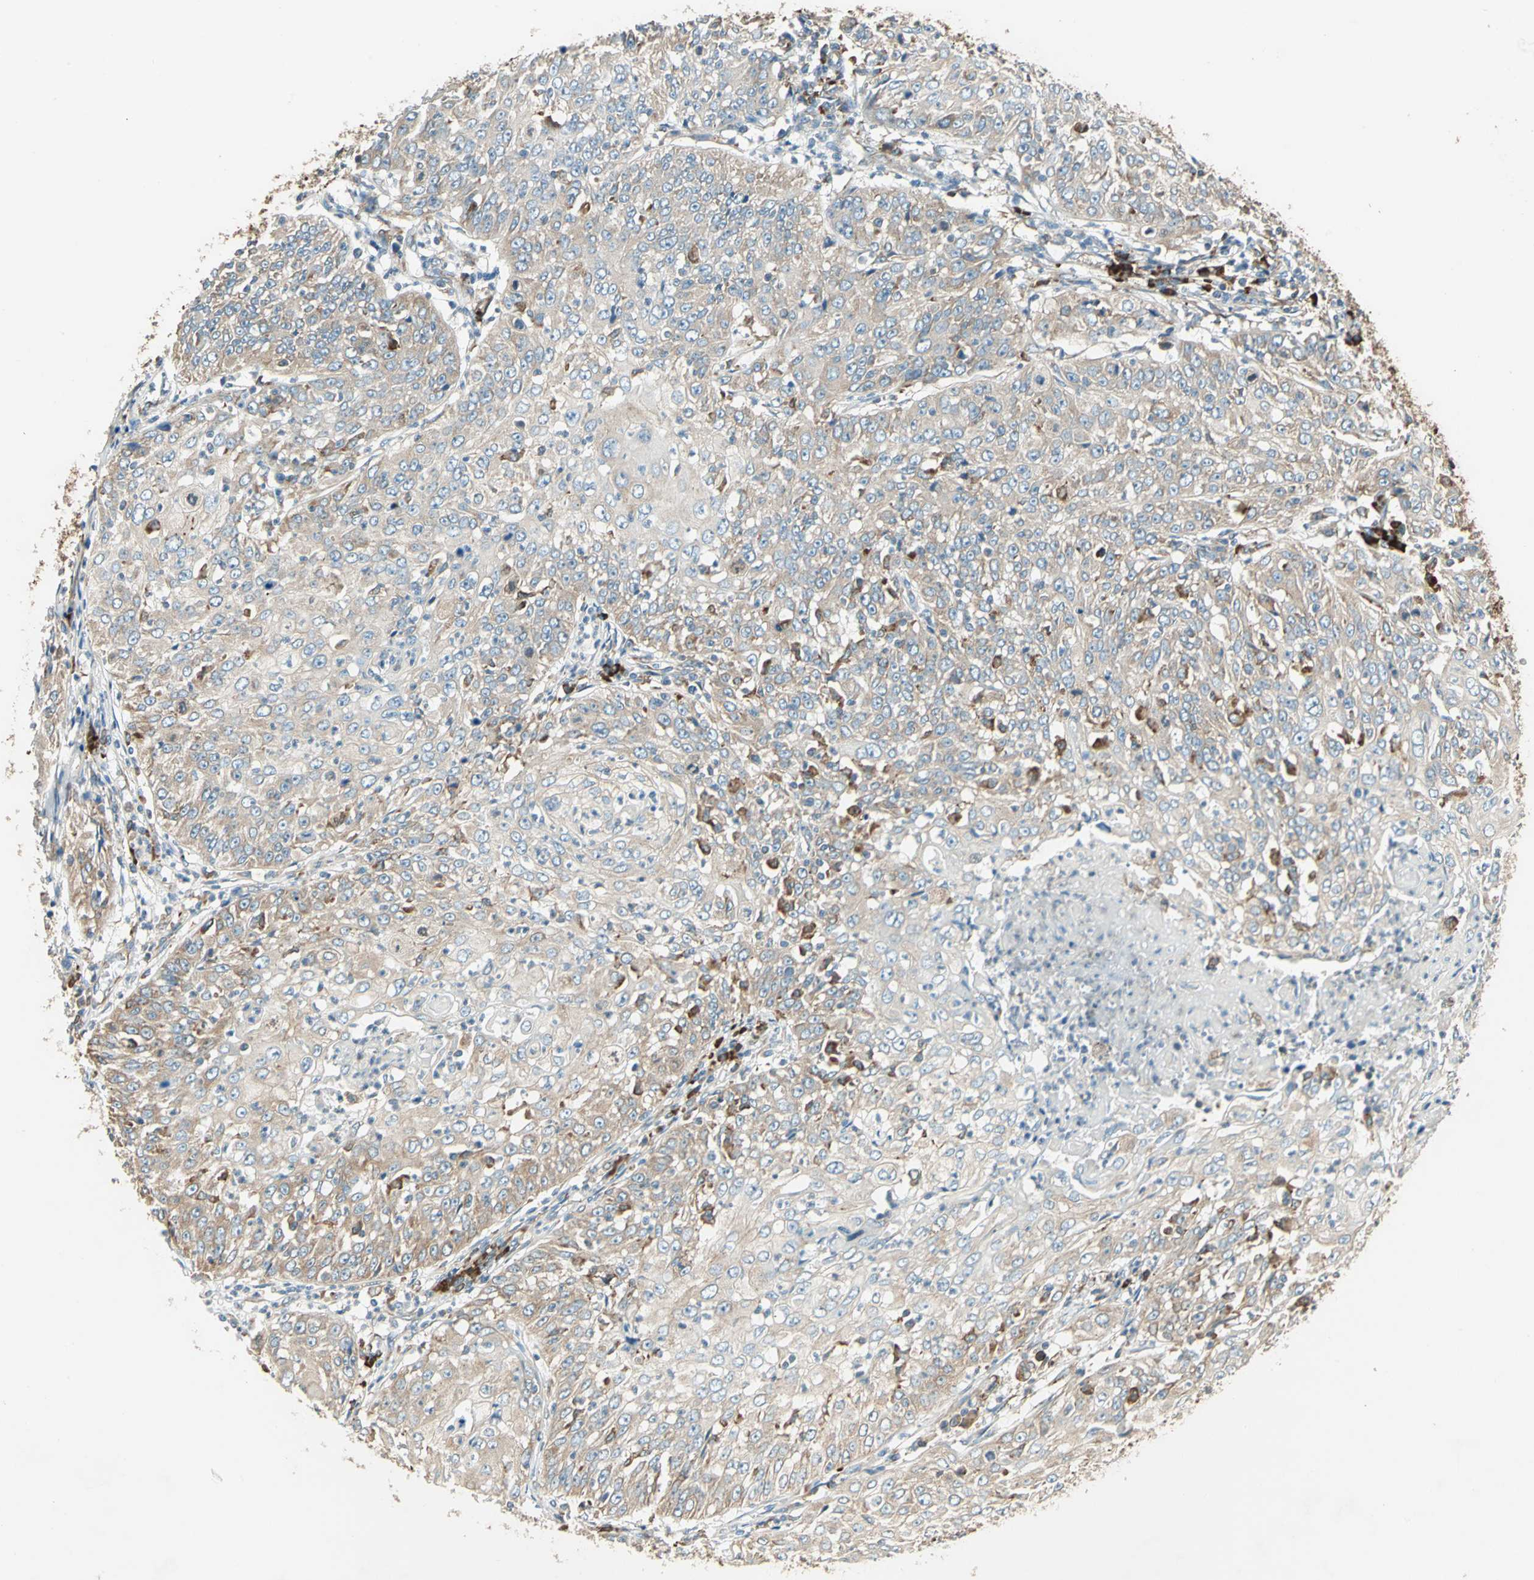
{"staining": {"intensity": "weak", "quantity": ">75%", "location": "cytoplasmic/membranous"}, "tissue": "cervical cancer", "cell_type": "Tumor cells", "image_type": "cancer", "snomed": [{"axis": "morphology", "description": "Squamous cell carcinoma, NOS"}, {"axis": "topography", "description": "Cervix"}], "caption": "Immunohistochemical staining of human cervical cancer demonstrates low levels of weak cytoplasmic/membranous protein positivity in about >75% of tumor cells.", "gene": "PDIA4", "patient": {"sex": "female", "age": 39}}